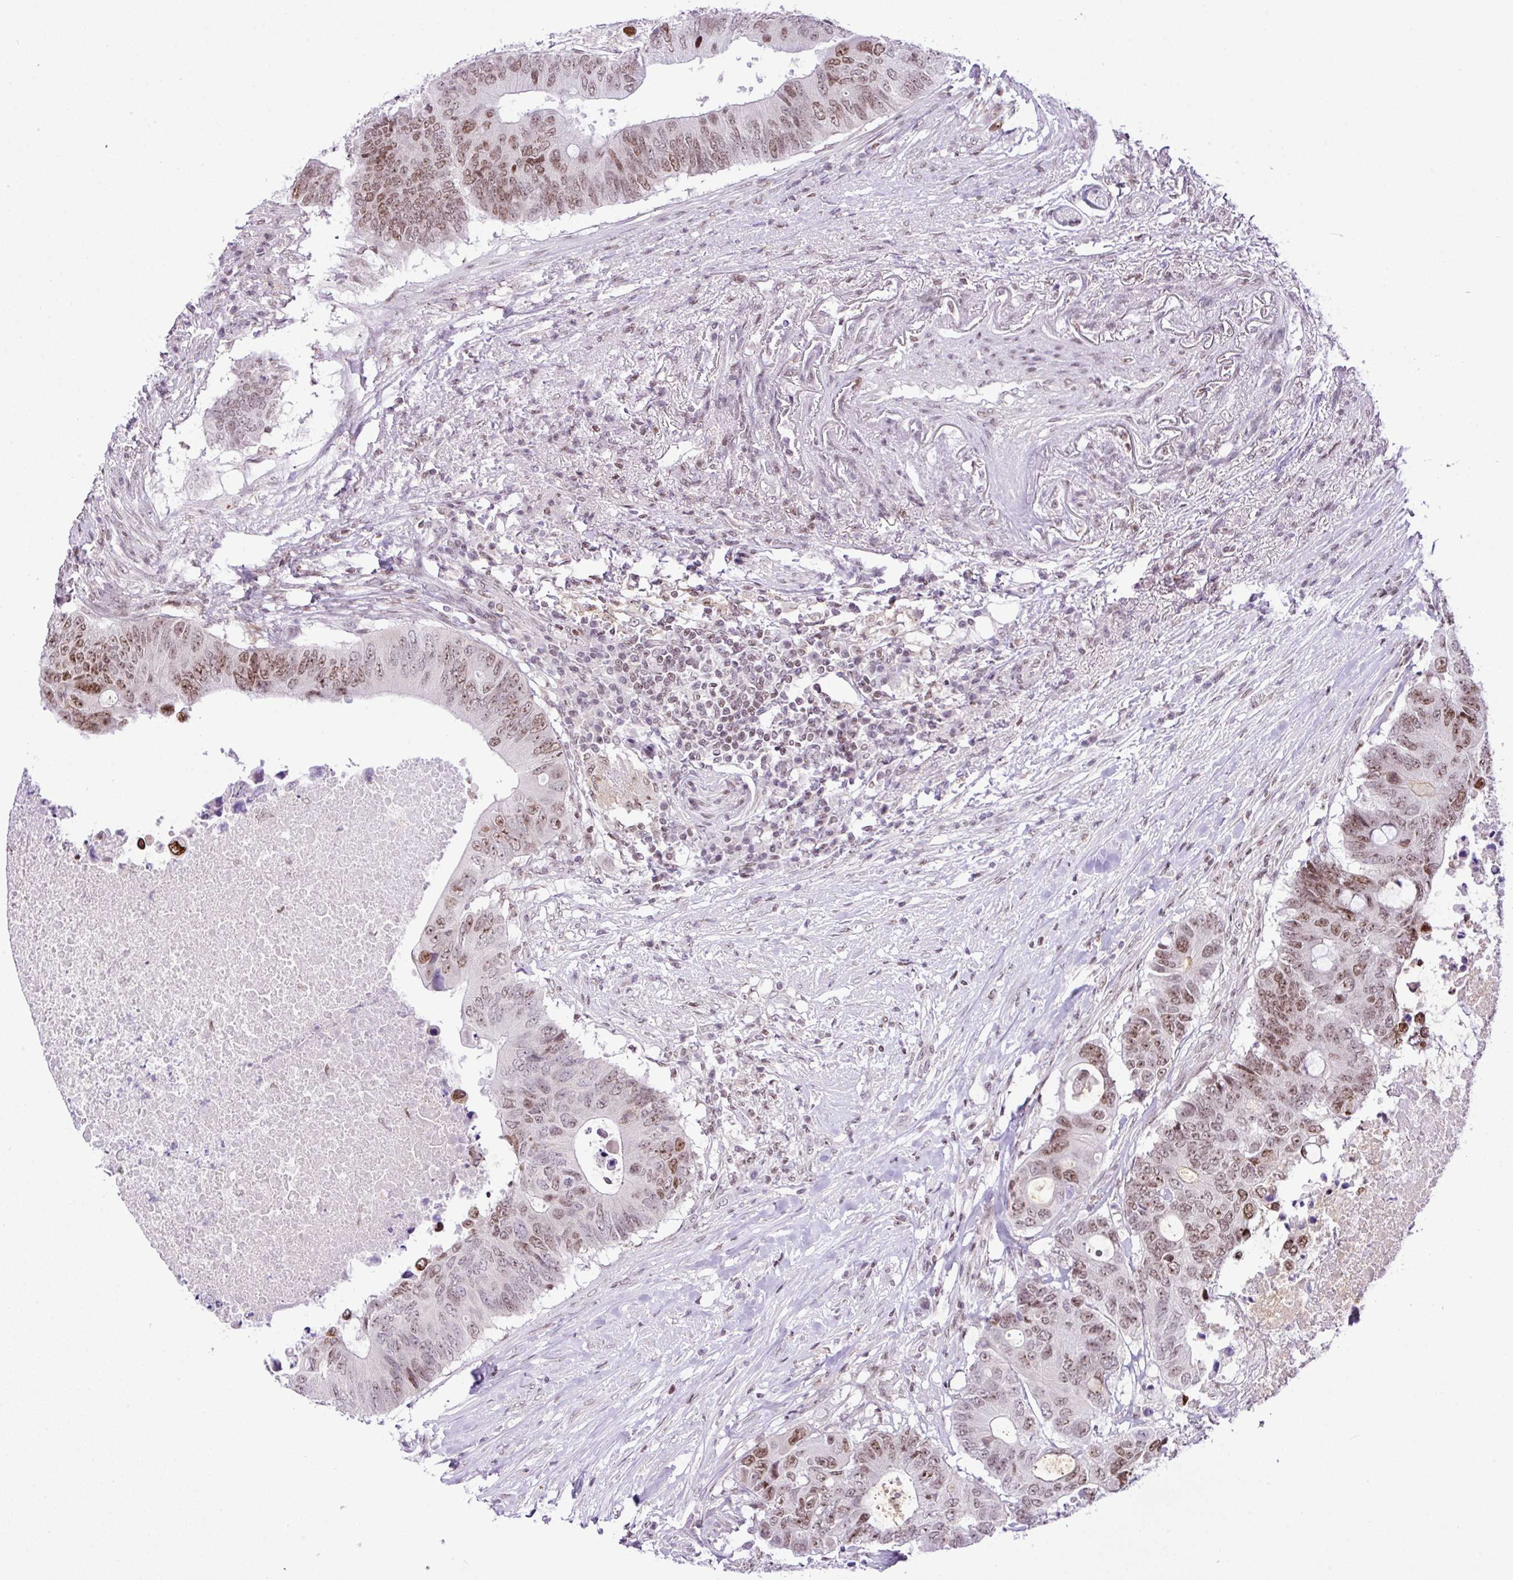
{"staining": {"intensity": "moderate", "quantity": ">75%", "location": "nuclear"}, "tissue": "colorectal cancer", "cell_type": "Tumor cells", "image_type": "cancer", "snomed": [{"axis": "morphology", "description": "Adenocarcinoma, NOS"}, {"axis": "topography", "description": "Colon"}], "caption": "Approximately >75% of tumor cells in human colorectal cancer reveal moderate nuclear protein positivity as visualized by brown immunohistochemical staining.", "gene": "CCDC137", "patient": {"sex": "male", "age": 71}}